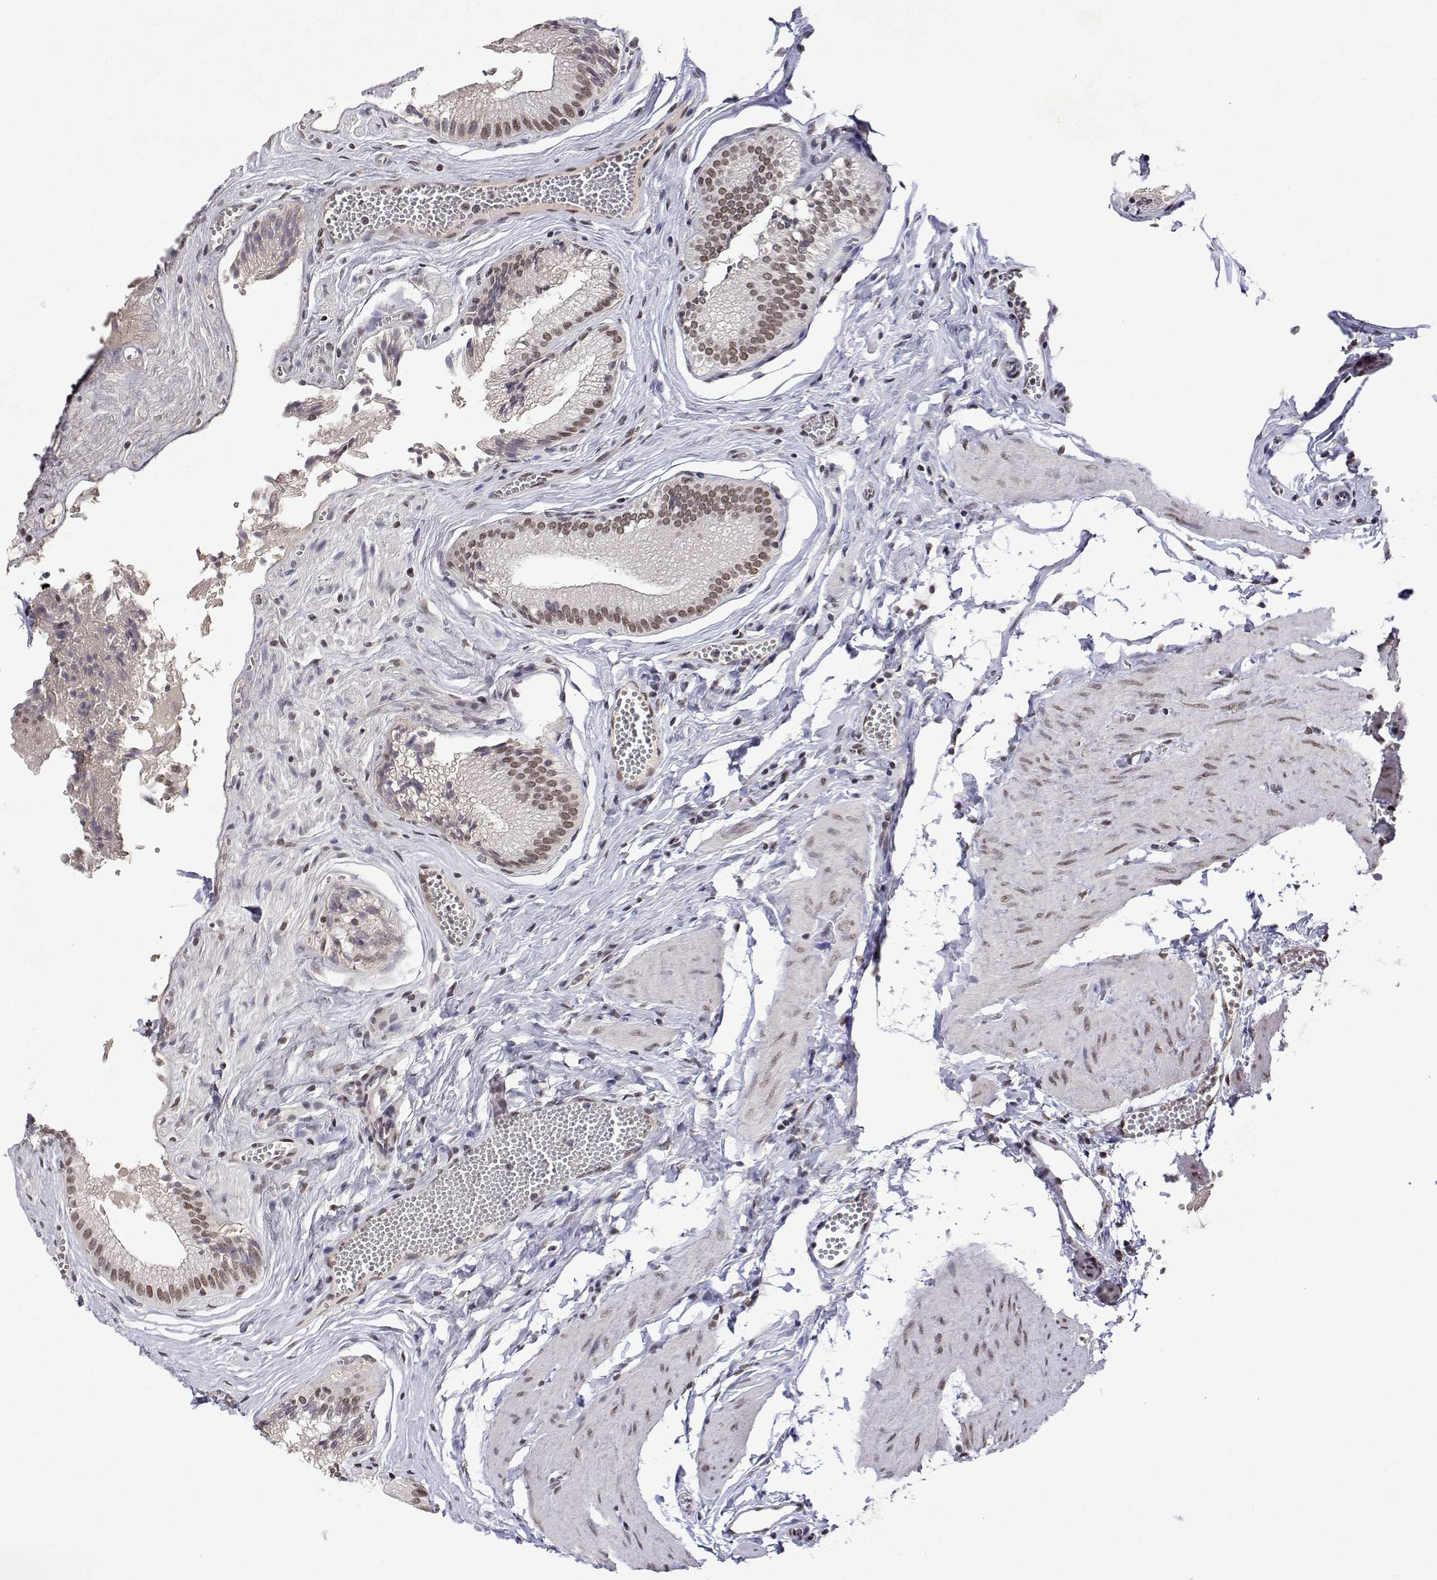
{"staining": {"intensity": "moderate", "quantity": ">75%", "location": "nuclear"}, "tissue": "gallbladder", "cell_type": "Glandular cells", "image_type": "normal", "snomed": [{"axis": "morphology", "description": "Normal tissue, NOS"}, {"axis": "topography", "description": "Gallbladder"}, {"axis": "topography", "description": "Peripheral nerve tissue"}], "caption": "IHC histopathology image of benign gallbladder: gallbladder stained using IHC demonstrates medium levels of moderate protein expression localized specifically in the nuclear of glandular cells, appearing as a nuclear brown color.", "gene": "XPC", "patient": {"sex": "male", "age": 17}}